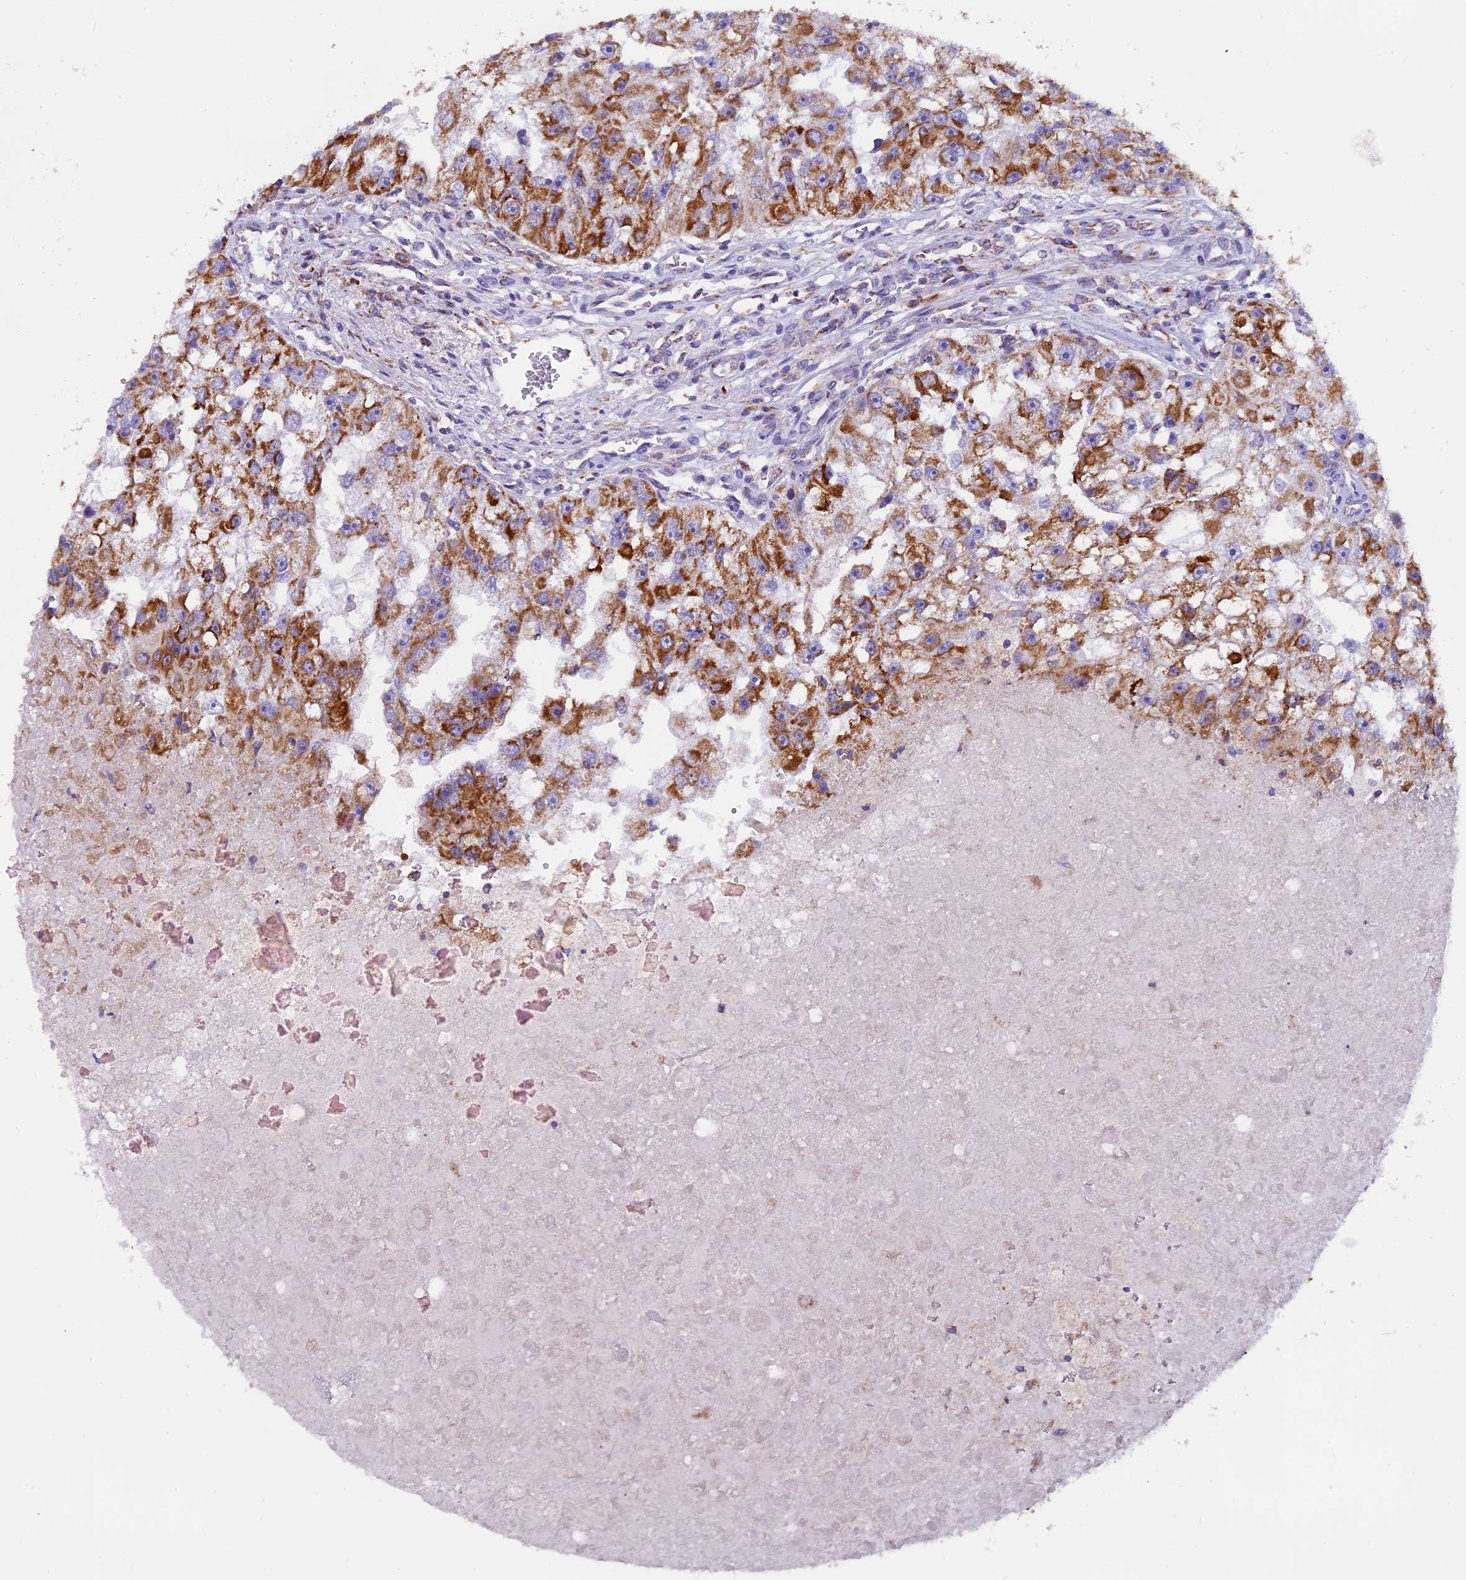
{"staining": {"intensity": "moderate", "quantity": ">75%", "location": "cytoplasmic/membranous"}, "tissue": "renal cancer", "cell_type": "Tumor cells", "image_type": "cancer", "snomed": [{"axis": "morphology", "description": "Adenocarcinoma, NOS"}, {"axis": "topography", "description": "Kidney"}], "caption": "Adenocarcinoma (renal) stained with a protein marker displays moderate staining in tumor cells.", "gene": "MRPS34", "patient": {"sex": "male", "age": 63}}